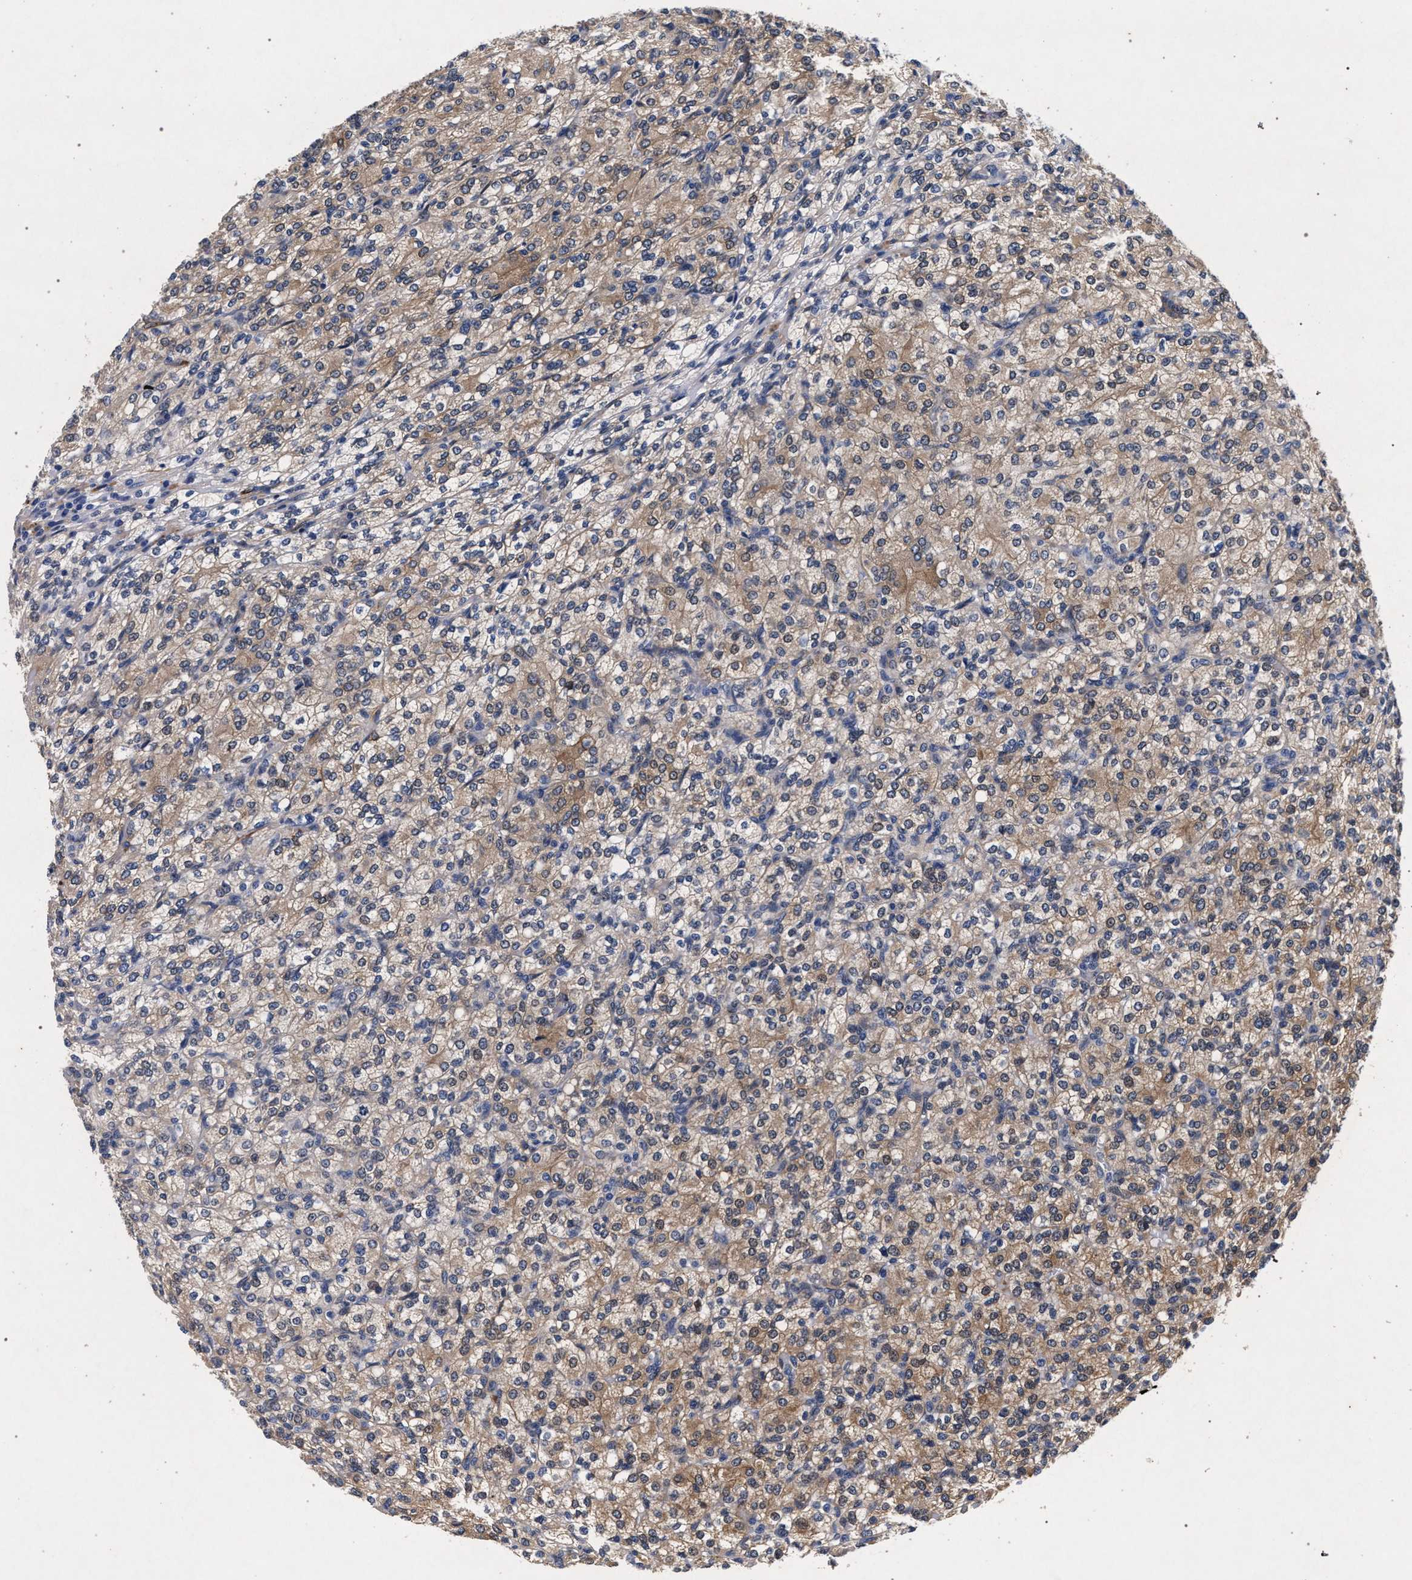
{"staining": {"intensity": "weak", "quantity": ">75%", "location": "cytoplasmic/membranous"}, "tissue": "renal cancer", "cell_type": "Tumor cells", "image_type": "cancer", "snomed": [{"axis": "morphology", "description": "Adenocarcinoma, NOS"}, {"axis": "topography", "description": "Kidney"}], "caption": "IHC image of human renal adenocarcinoma stained for a protein (brown), which shows low levels of weak cytoplasmic/membranous positivity in approximately >75% of tumor cells.", "gene": "NEK7", "patient": {"sex": "male", "age": 77}}